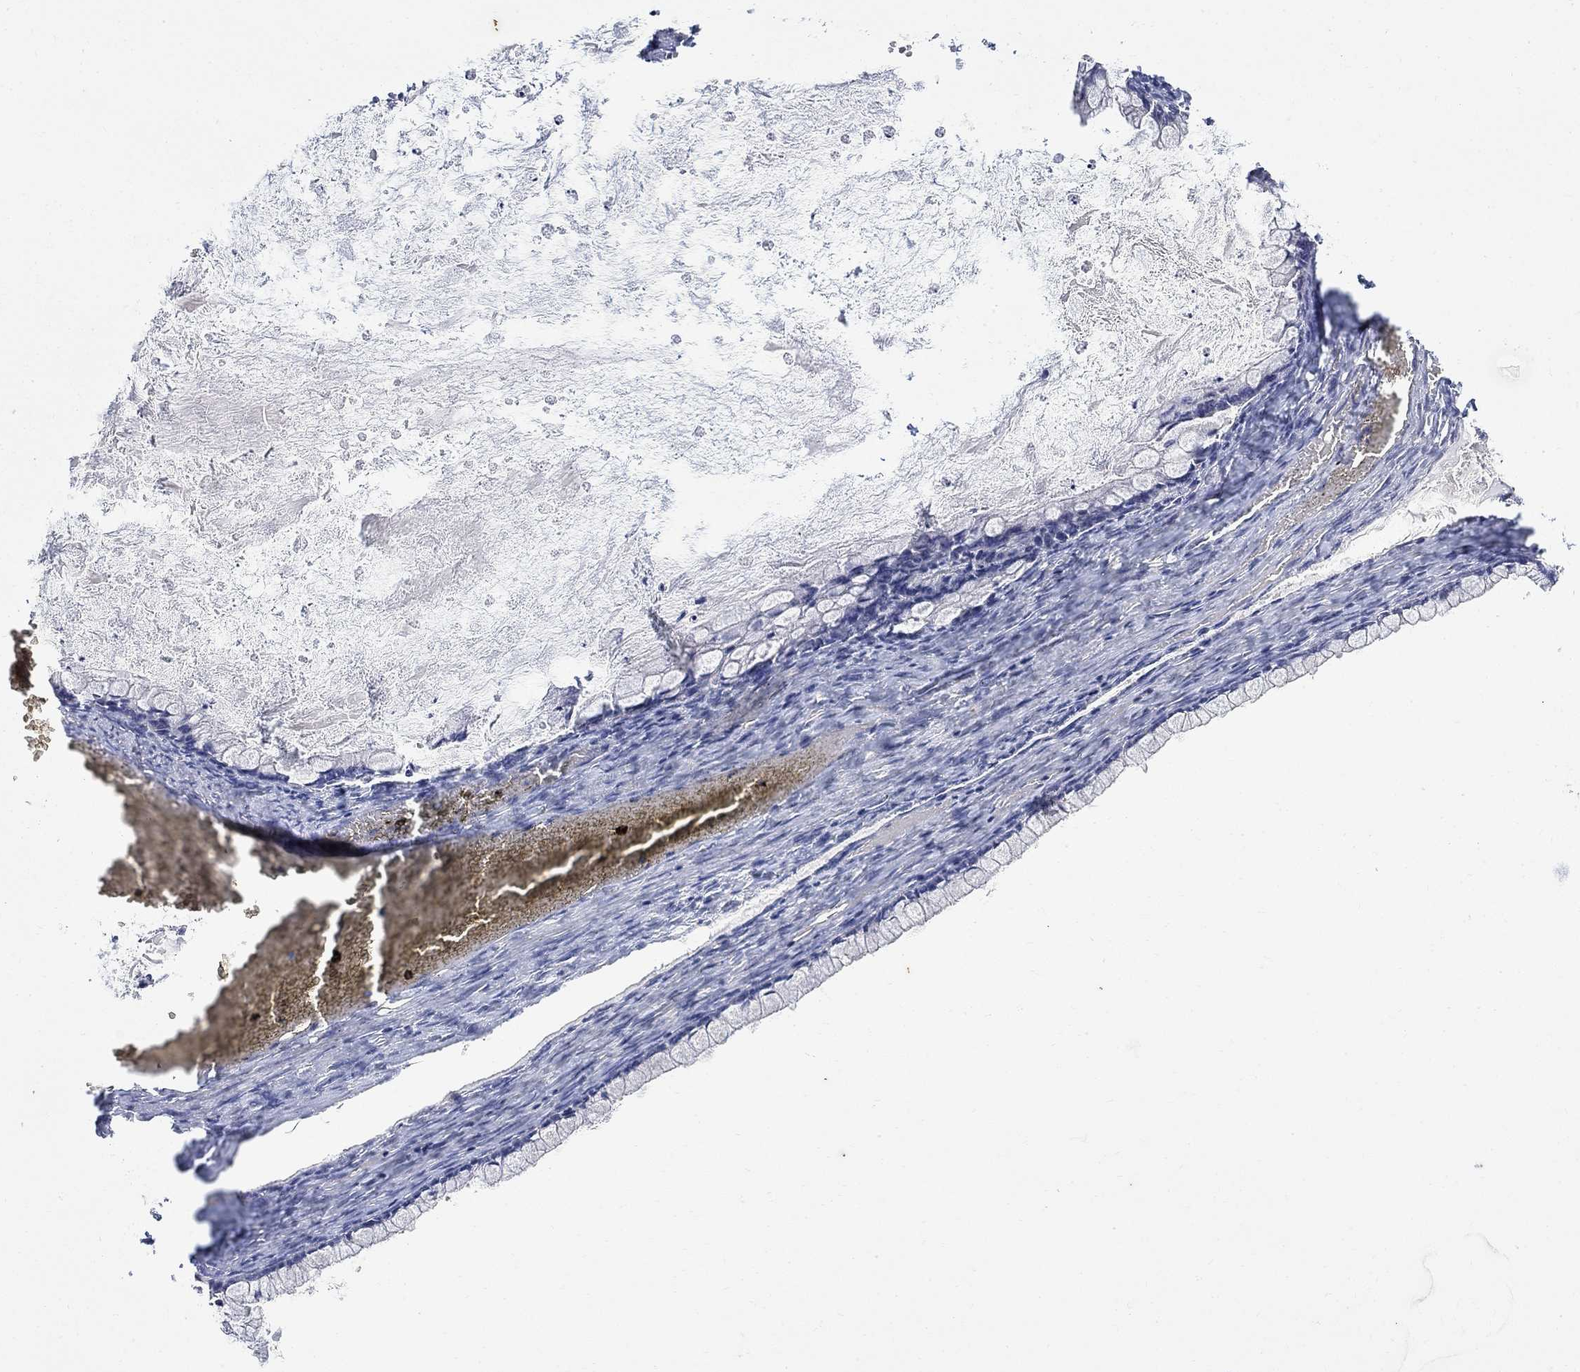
{"staining": {"intensity": "negative", "quantity": "none", "location": "none"}, "tissue": "ovarian cancer", "cell_type": "Tumor cells", "image_type": "cancer", "snomed": [{"axis": "morphology", "description": "Cystadenocarcinoma, mucinous, NOS"}, {"axis": "topography", "description": "Ovary"}], "caption": "Ovarian cancer stained for a protein using immunohistochemistry (IHC) exhibits no expression tumor cells.", "gene": "FNDC5", "patient": {"sex": "female", "age": 67}}